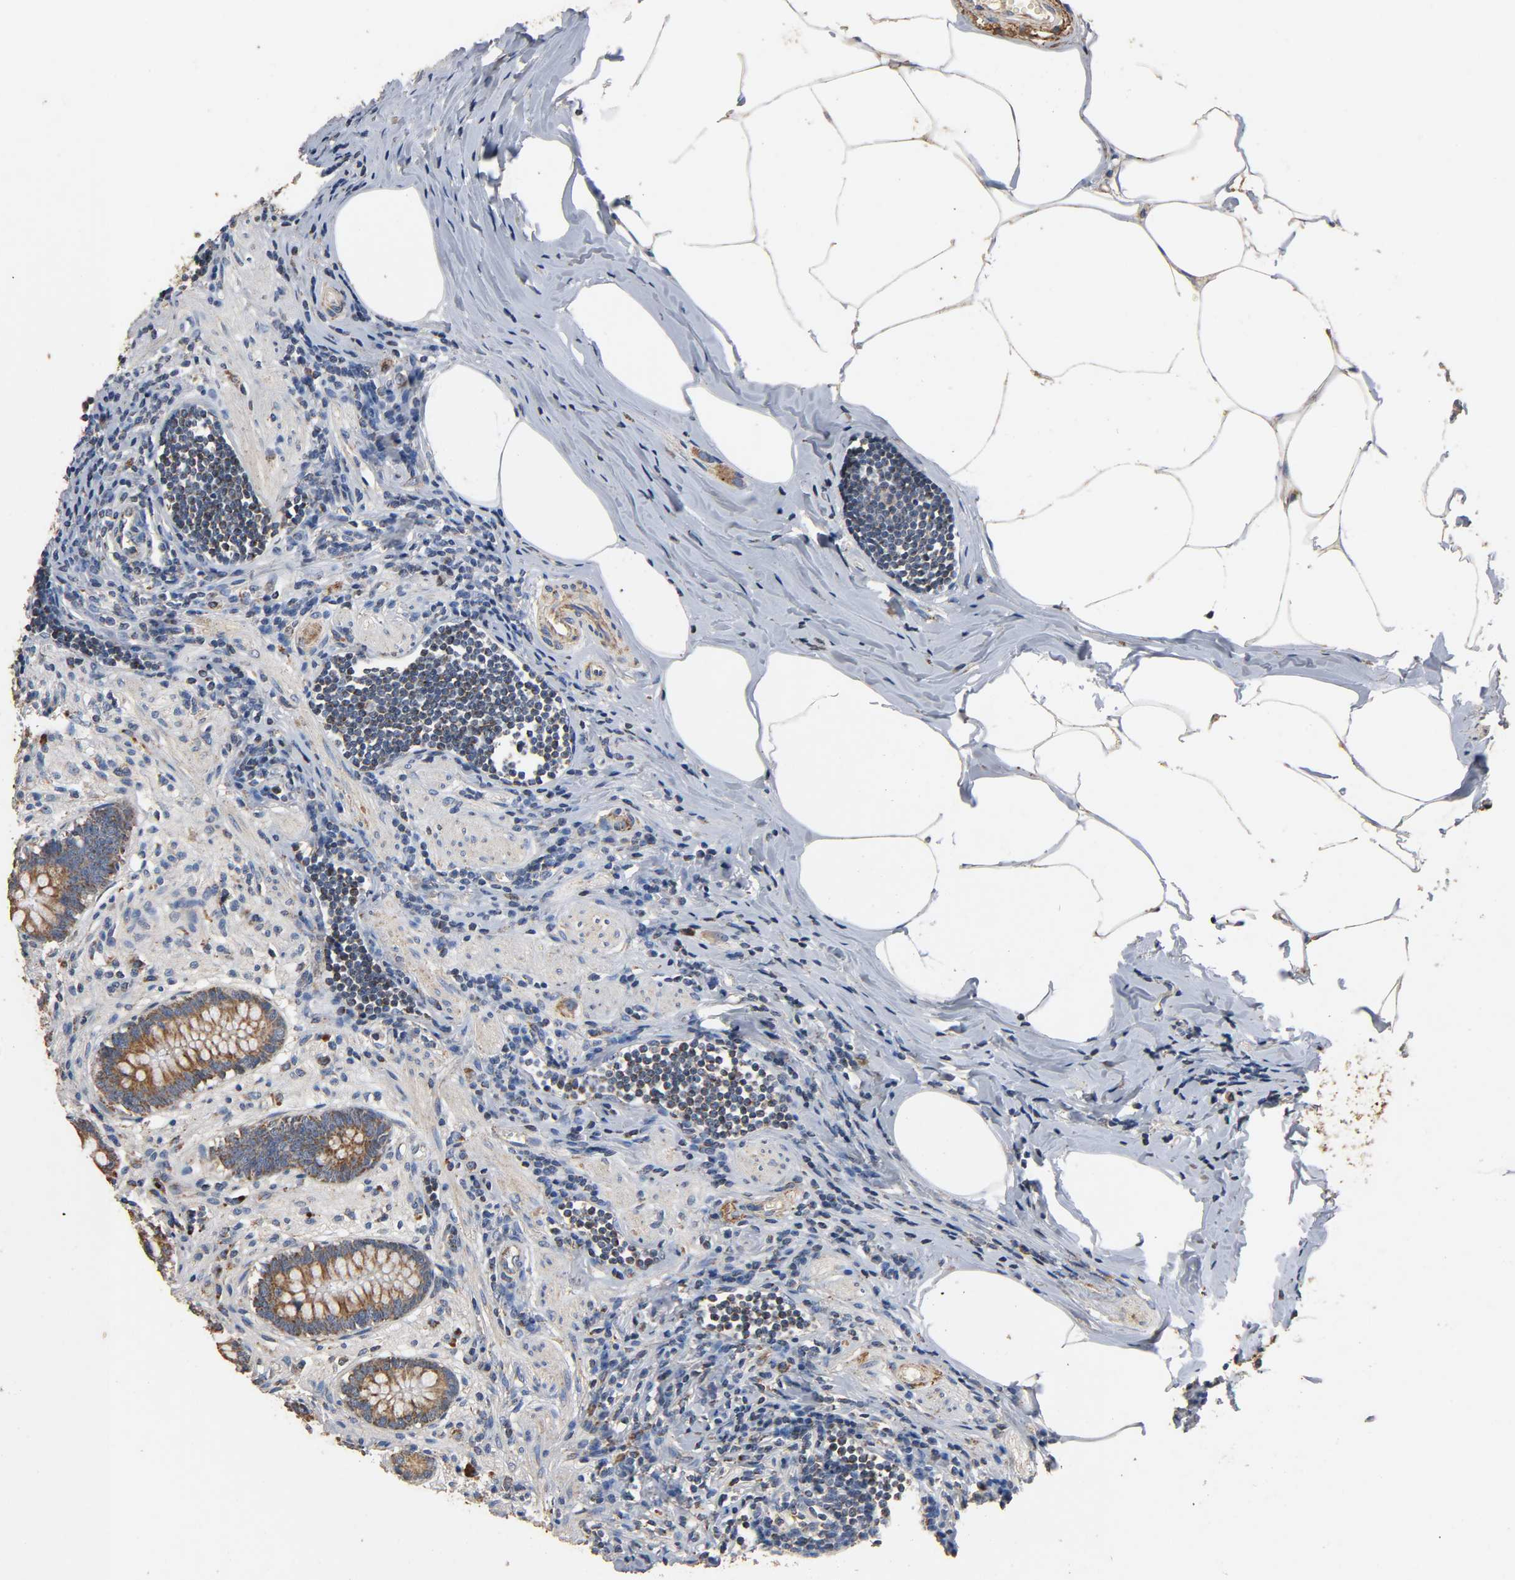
{"staining": {"intensity": "strong", "quantity": ">75%", "location": "cytoplasmic/membranous"}, "tissue": "appendix", "cell_type": "Glandular cells", "image_type": "normal", "snomed": [{"axis": "morphology", "description": "Normal tissue, NOS"}, {"axis": "topography", "description": "Appendix"}], "caption": "Appendix stained with a protein marker exhibits strong staining in glandular cells.", "gene": "NDUFS3", "patient": {"sex": "female", "age": 50}}